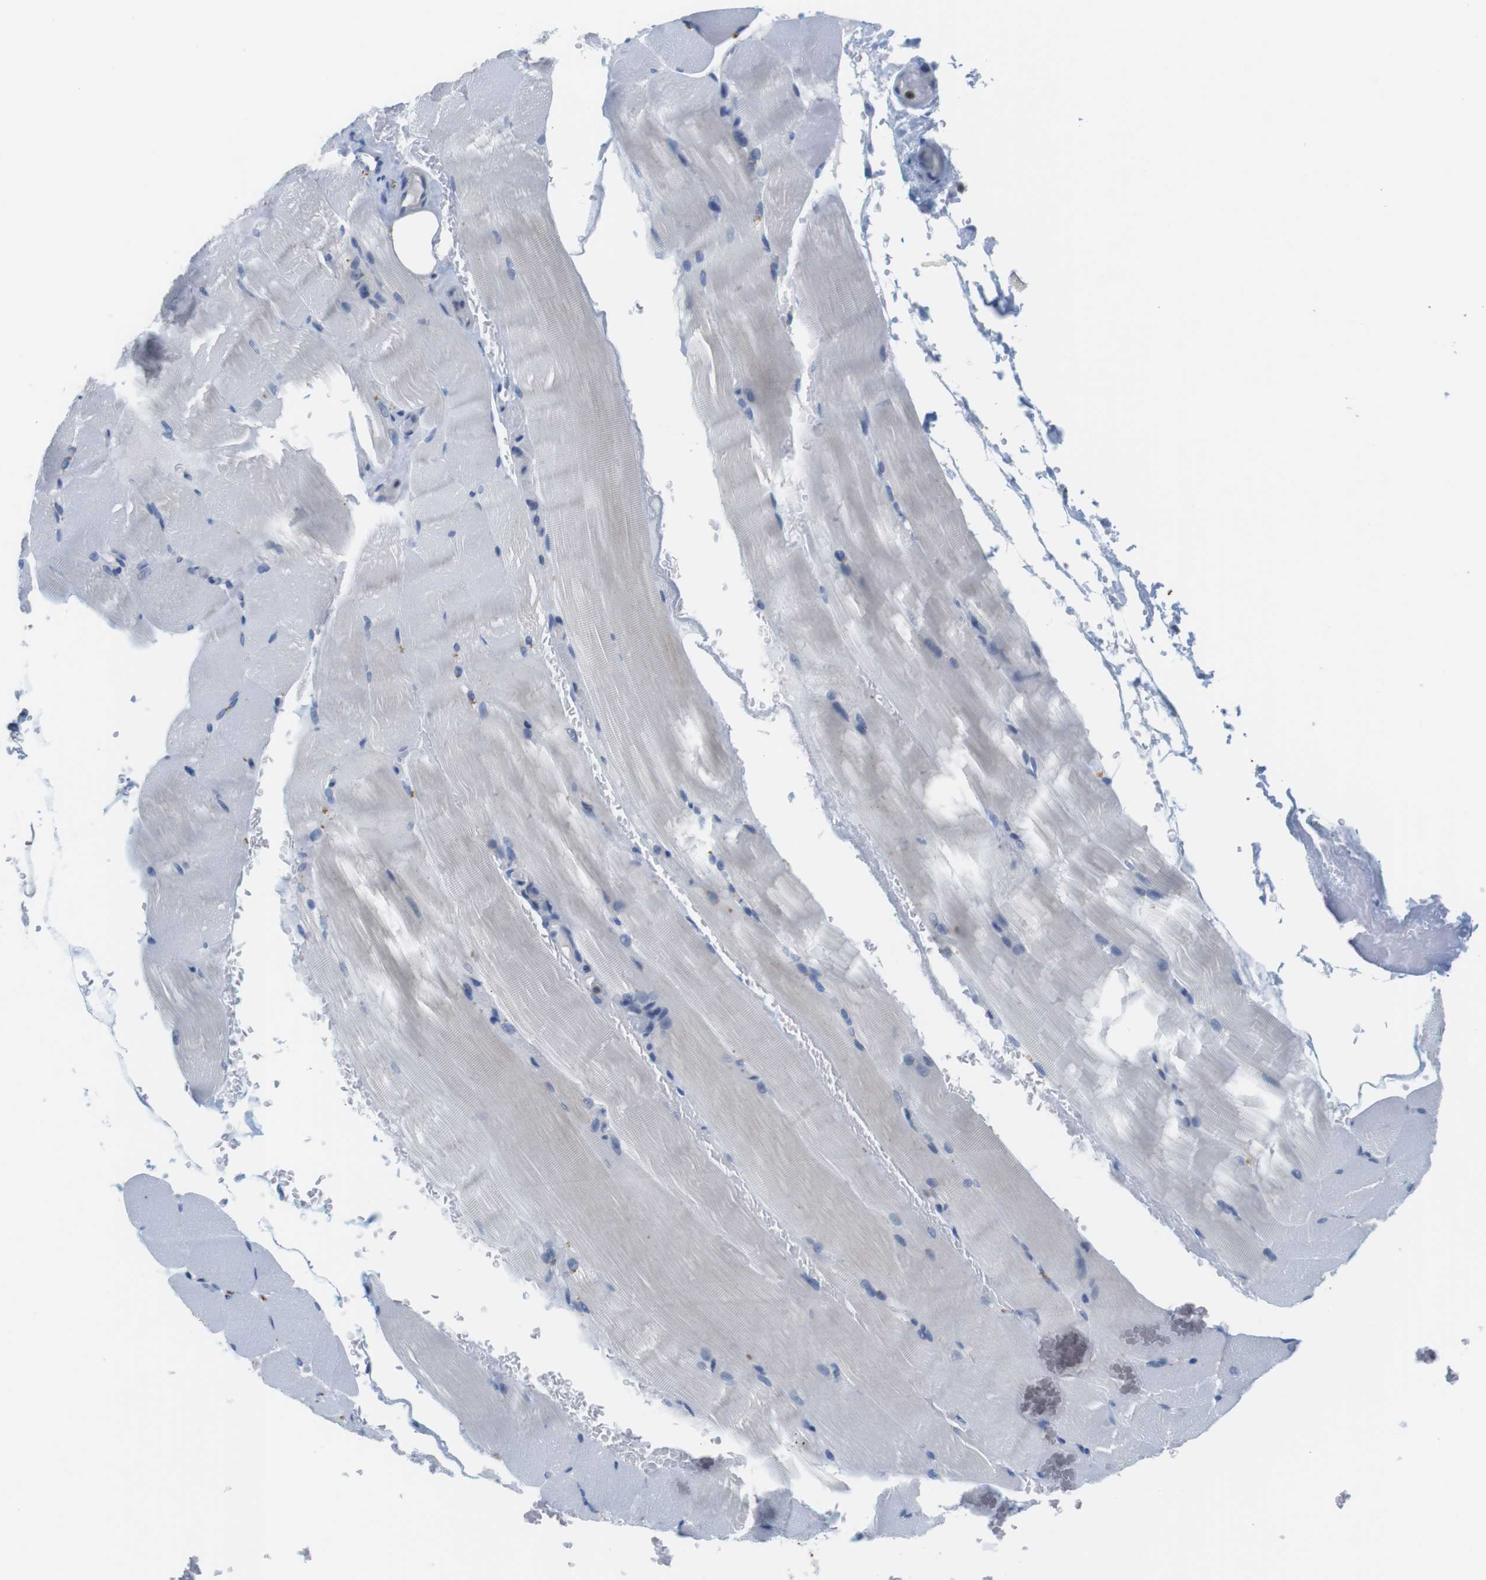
{"staining": {"intensity": "negative", "quantity": "none", "location": "none"}, "tissue": "skeletal muscle", "cell_type": "Myocytes", "image_type": "normal", "snomed": [{"axis": "morphology", "description": "Normal tissue, NOS"}, {"axis": "topography", "description": "Skeletal muscle"}, {"axis": "topography", "description": "Parathyroid gland"}], "caption": "DAB (3,3'-diaminobenzidine) immunohistochemical staining of normal skeletal muscle demonstrates no significant staining in myocytes.", "gene": "CNGA2", "patient": {"sex": "female", "age": 37}}